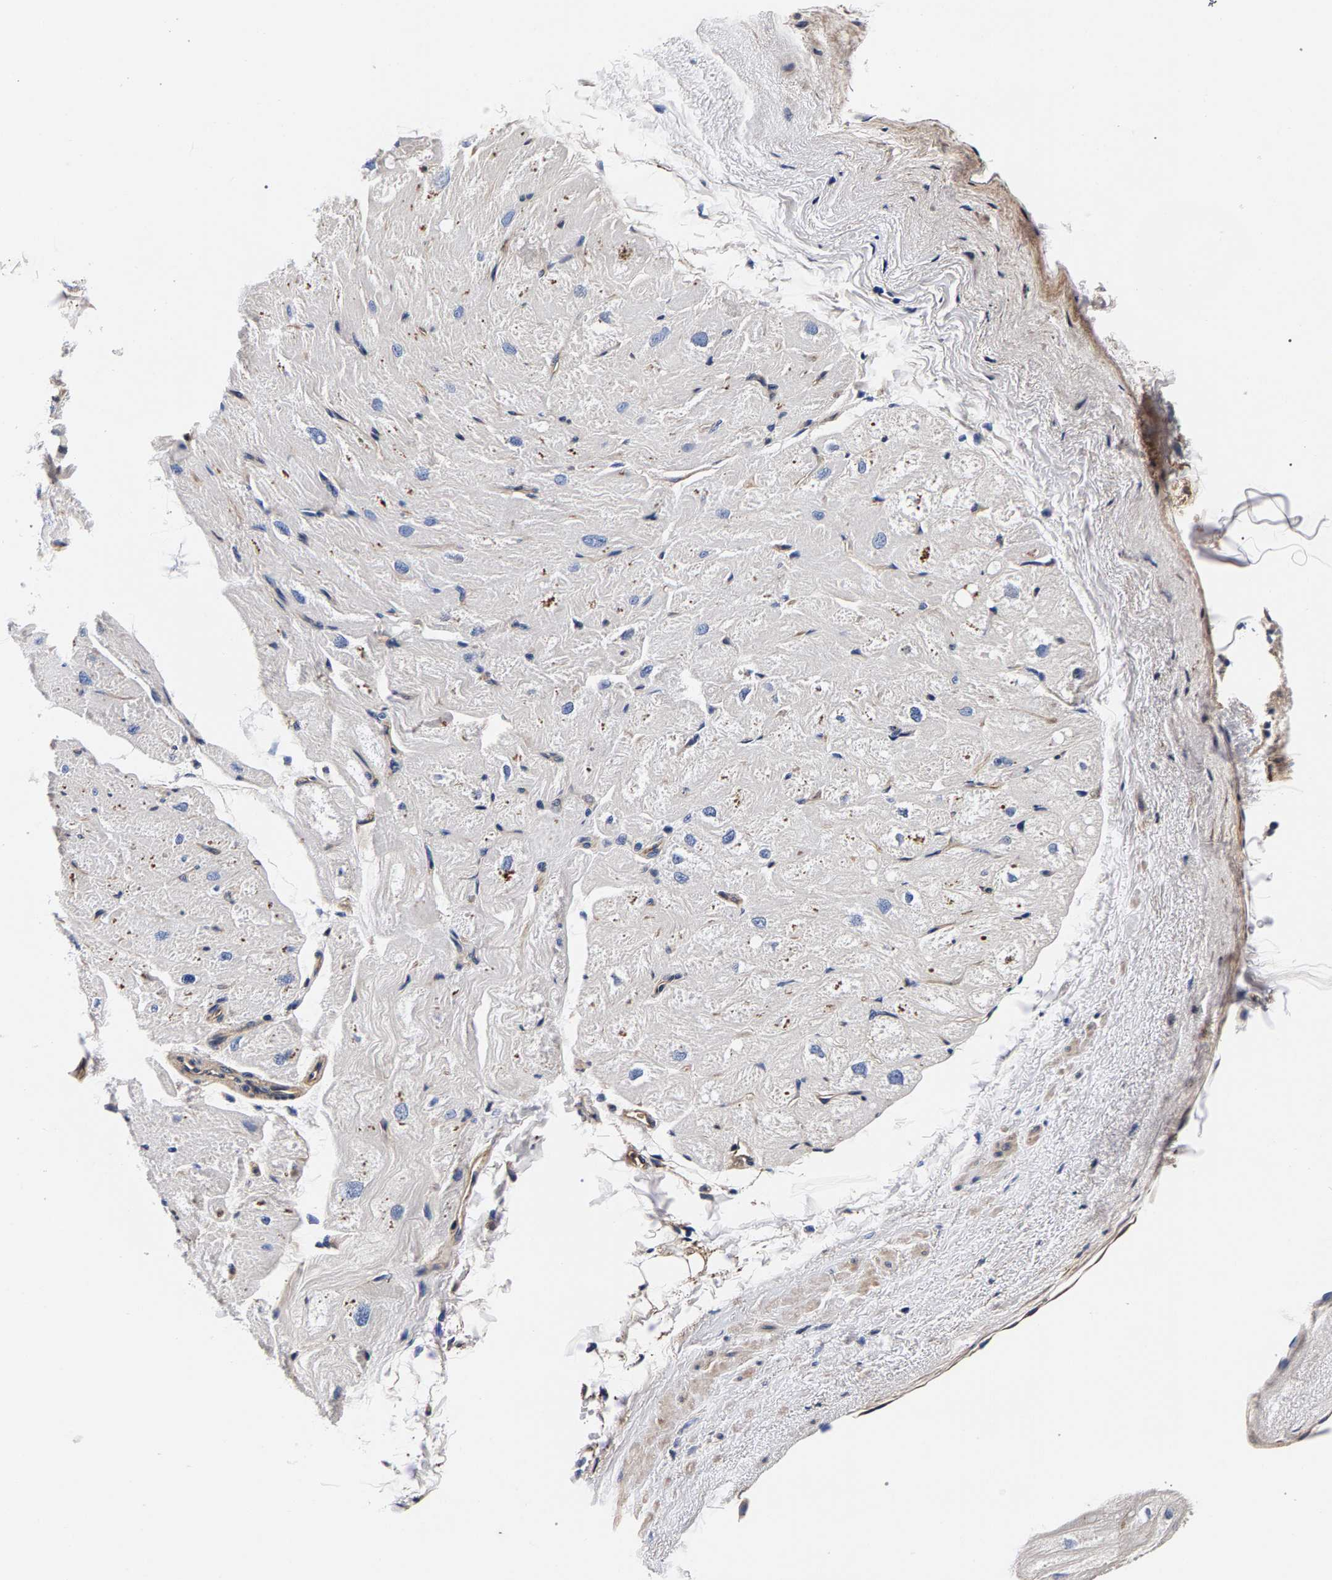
{"staining": {"intensity": "moderate", "quantity": "25%-75%", "location": "cytoplasmic/membranous"}, "tissue": "heart muscle", "cell_type": "Cardiomyocytes", "image_type": "normal", "snomed": [{"axis": "morphology", "description": "Normal tissue, NOS"}, {"axis": "topography", "description": "Heart"}], "caption": "Immunohistochemistry (DAB) staining of benign human heart muscle demonstrates moderate cytoplasmic/membranous protein positivity in approximately 25%-75% of cardiomyocytes.", "gene": "MARCHF7", "patient": {"sex": "male", "age": 49}}